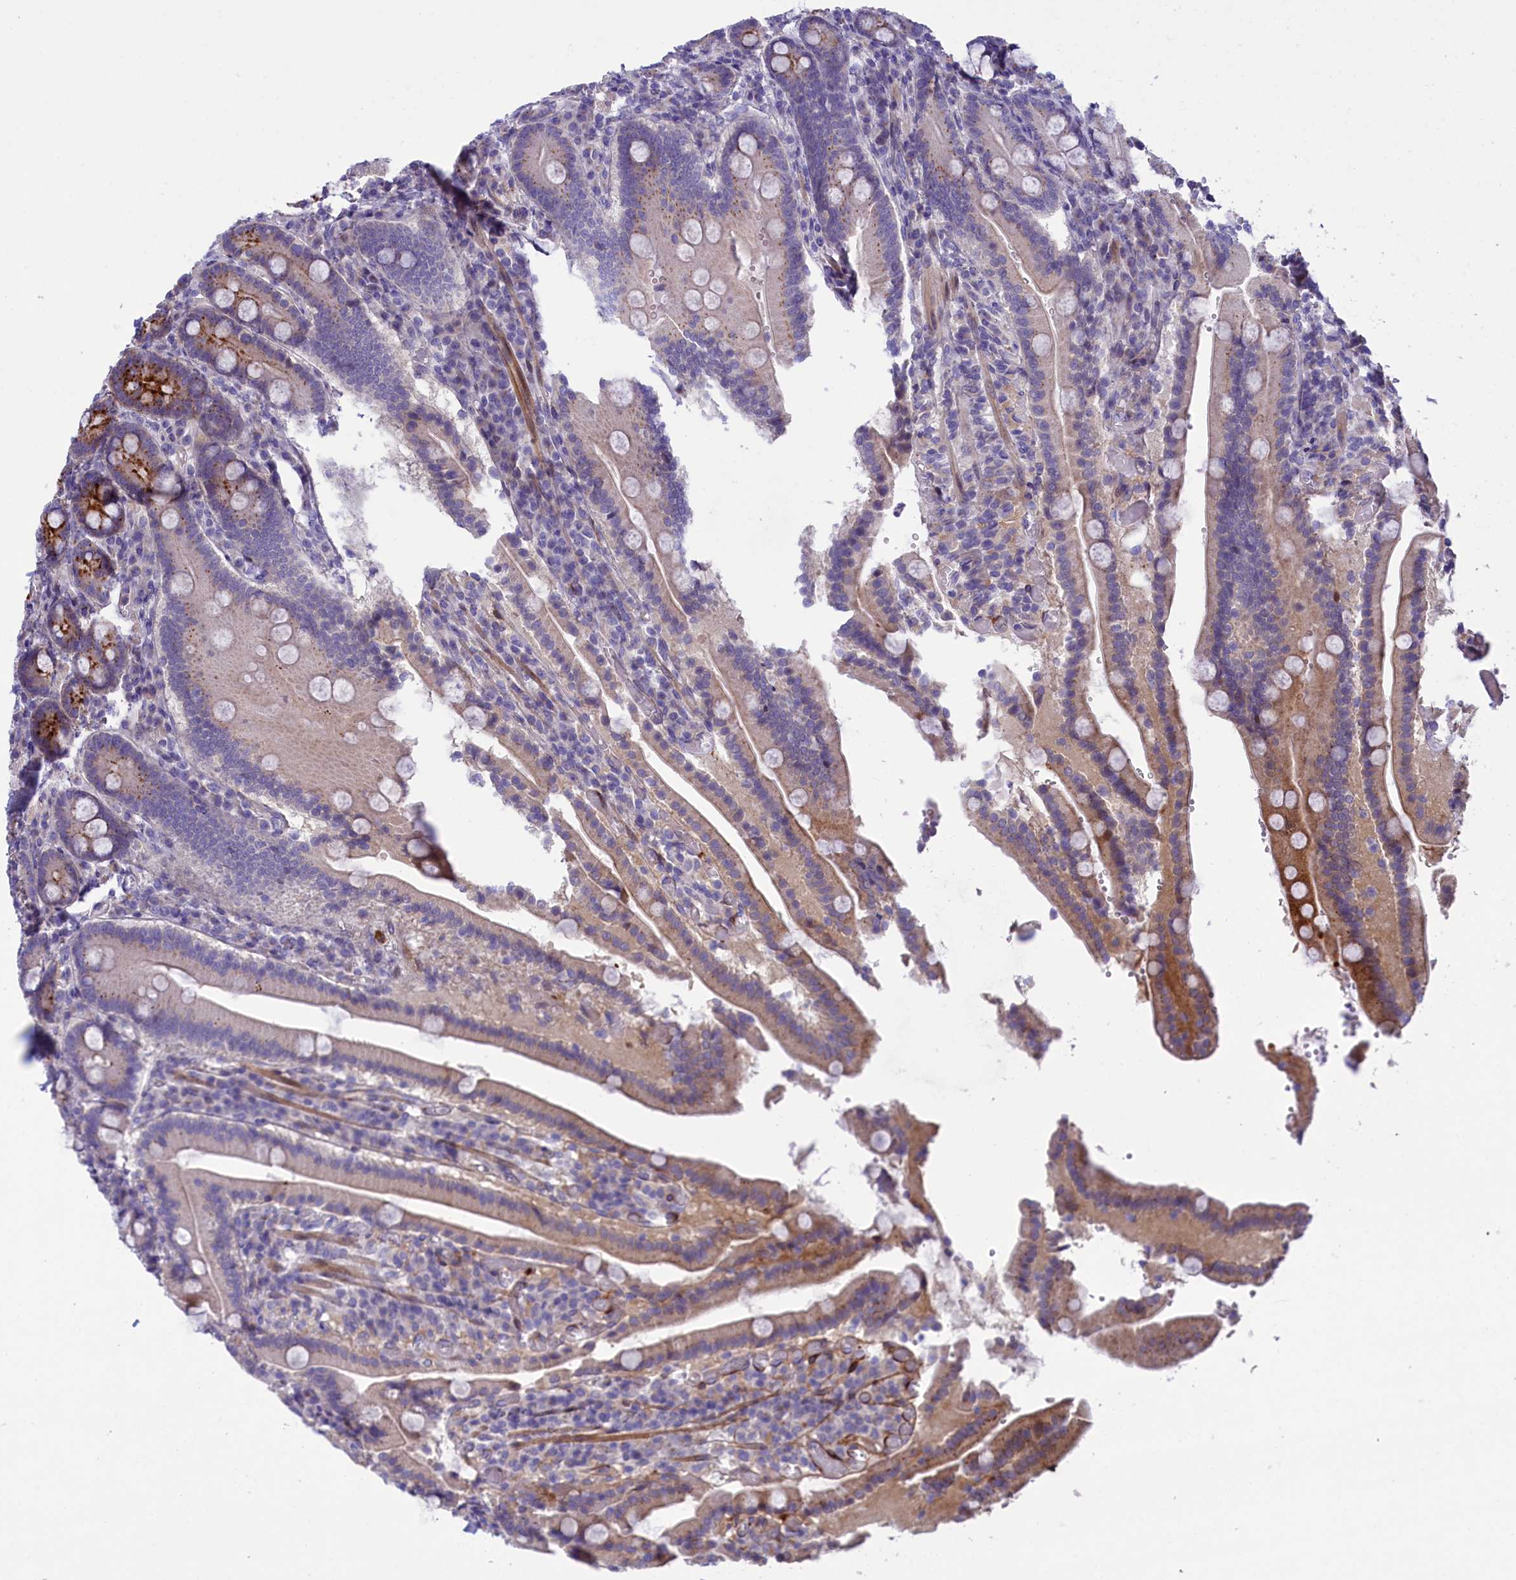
{"staining": {"intensity": "strong", "quantity": "<25%", "location": "cytoplasmic/membranous"}, "tissue": "duodenum", "cell_type": "Glandular cells", "image_type": "normal", "snomed": [{"axis": "morphology", "description": "Normal tissue, NOS"}, {"axis": "topography", "description": "Duodenum"}], "caption": "Glandular cells reveal medium levels of strong cytoplasmic/membranous staining in about <25% of cells in normal human duodenum.", "gene": "LOXL1", "patient": {"sex": "female", "age": 62}}